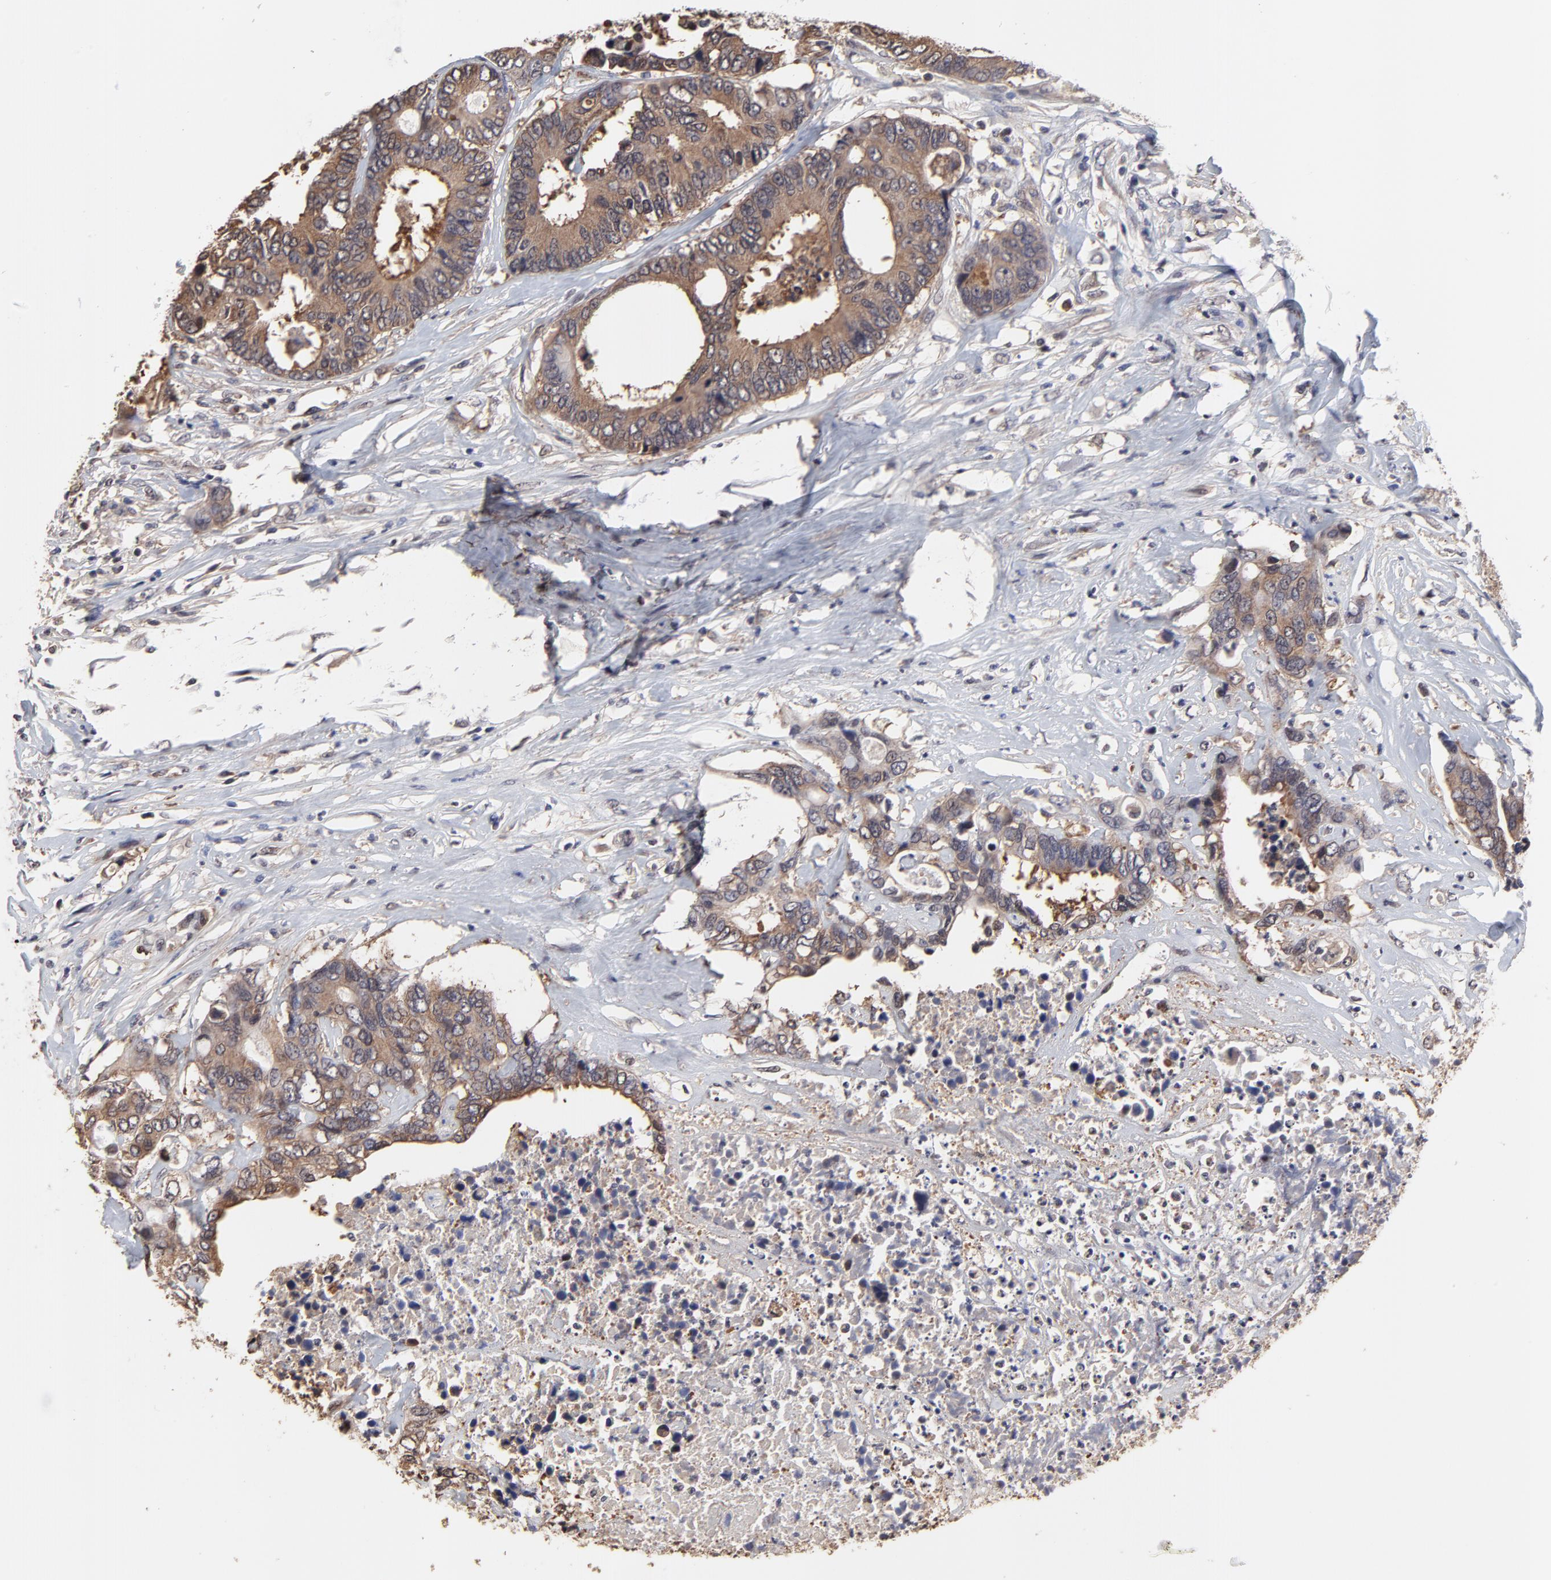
{"staining": {"intensity": "moderate", "quantity": ">75%", "location": "cytoplasmic/membranous"}, "tissue": "colorectal cancer", "cell_type": "Tumor cells", "image_type": "cancer", "snomed": [{"axis": "morphology", "description": "Adenocarcinoma, NOS"}, {"axis": "topography", "description": "Rectum"}], "caption": "Human colorectal adenocarcinoma stained with a brown dye displays moderate cytoplasmic/membranous positive expression in about >75% of tumor cells.", "gene": "CCT2", "patient": {"sex": "male", "age": 55}}